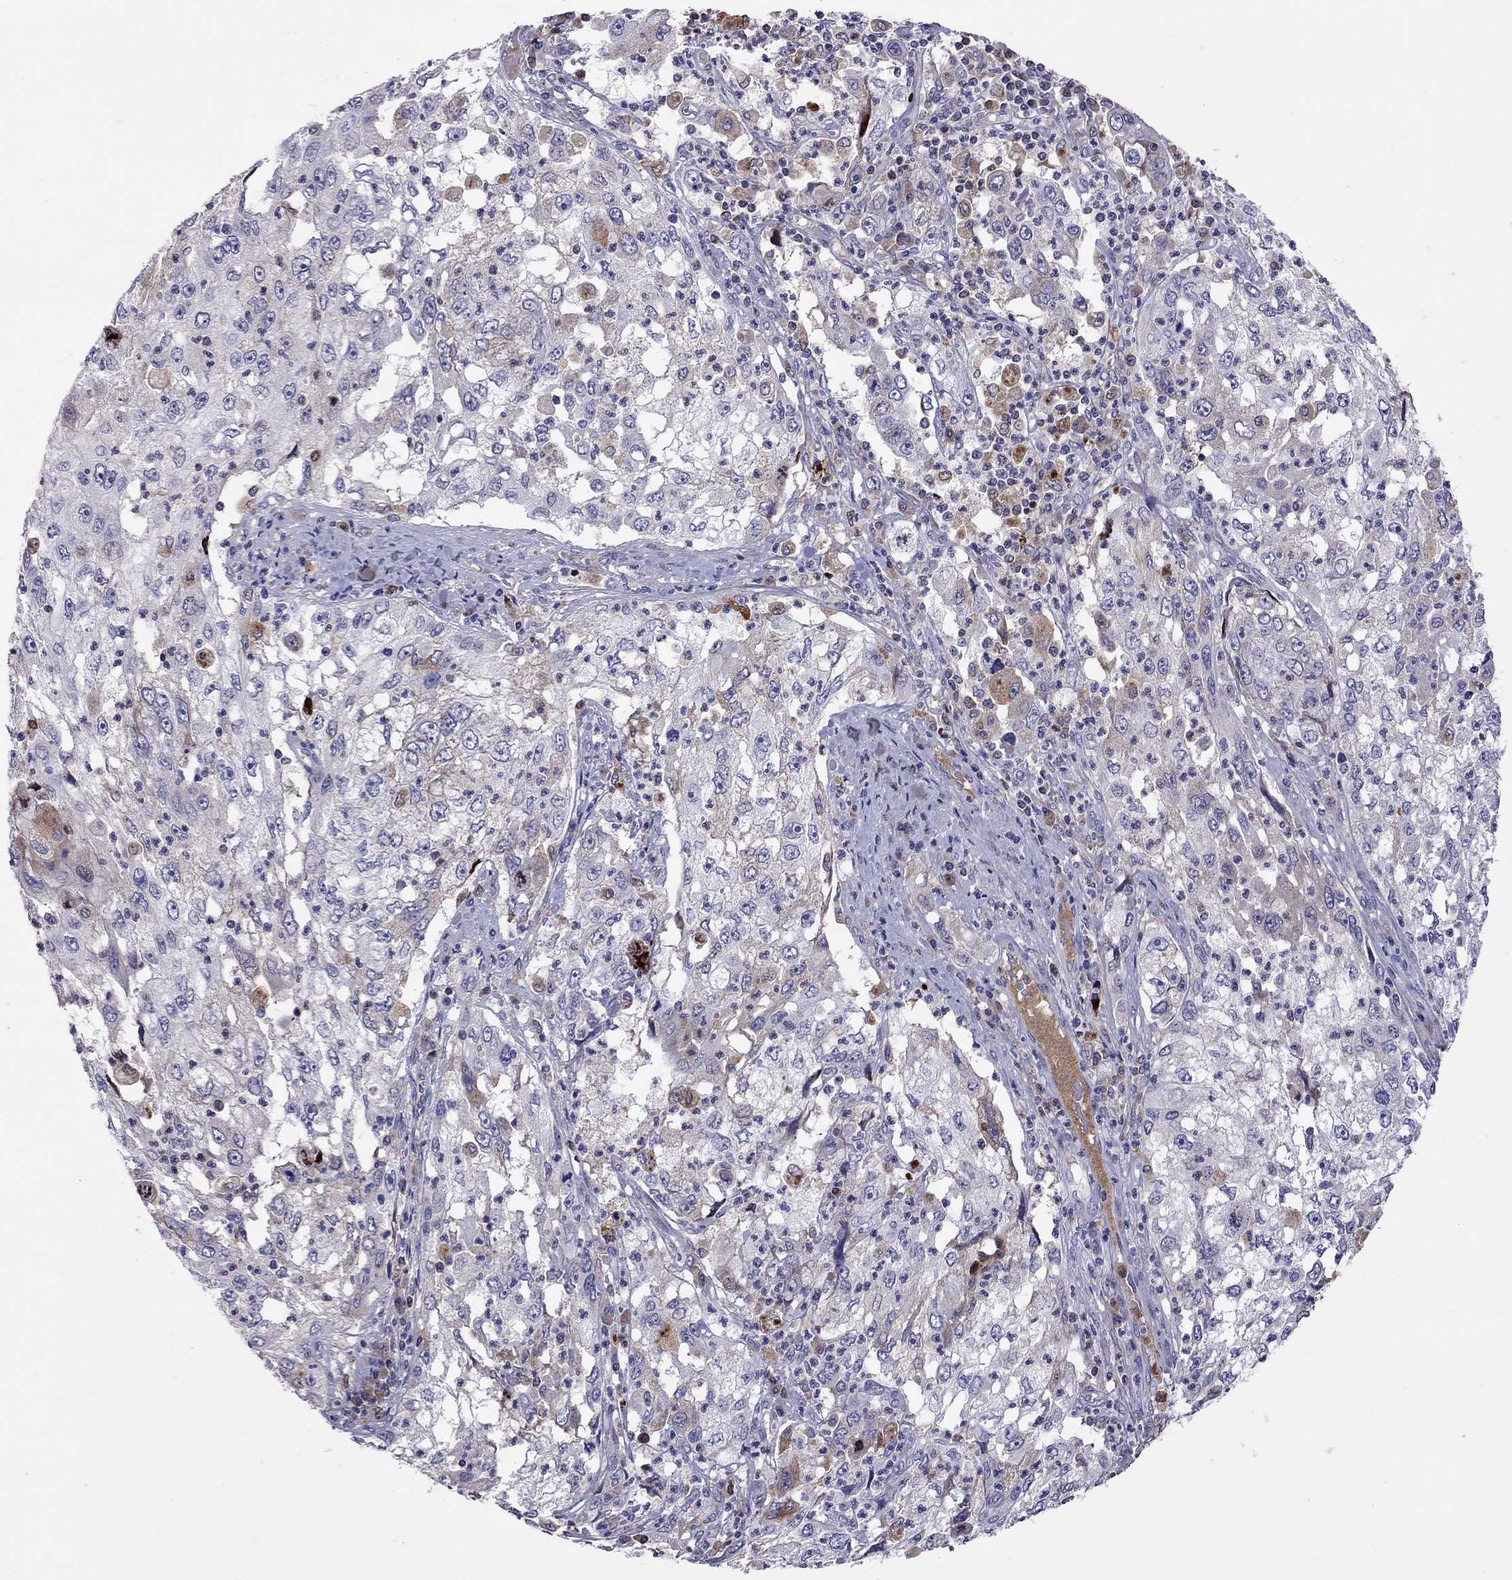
{"staining": {"intensity": "negative", "quantity": "none", "location": "none"}, "tissue": "cervical cancer", "cell_type": "Tumor cells", "image_type": "cancer", "snomed": [{"axis": "morphology", "description": "Squamous cell carcinoma, NOS"}, {"axis": "topography", "description": "Cervix"}], "caption": "Immunohistochemical staining of squamous cell carcinoma (cervical) displays no significant staining in tumor cells. (DAB immunohistochemistry (IHC), high magnification).", "gene": "SERPINA3", "patient": {"sex": "female", "age": 36}}